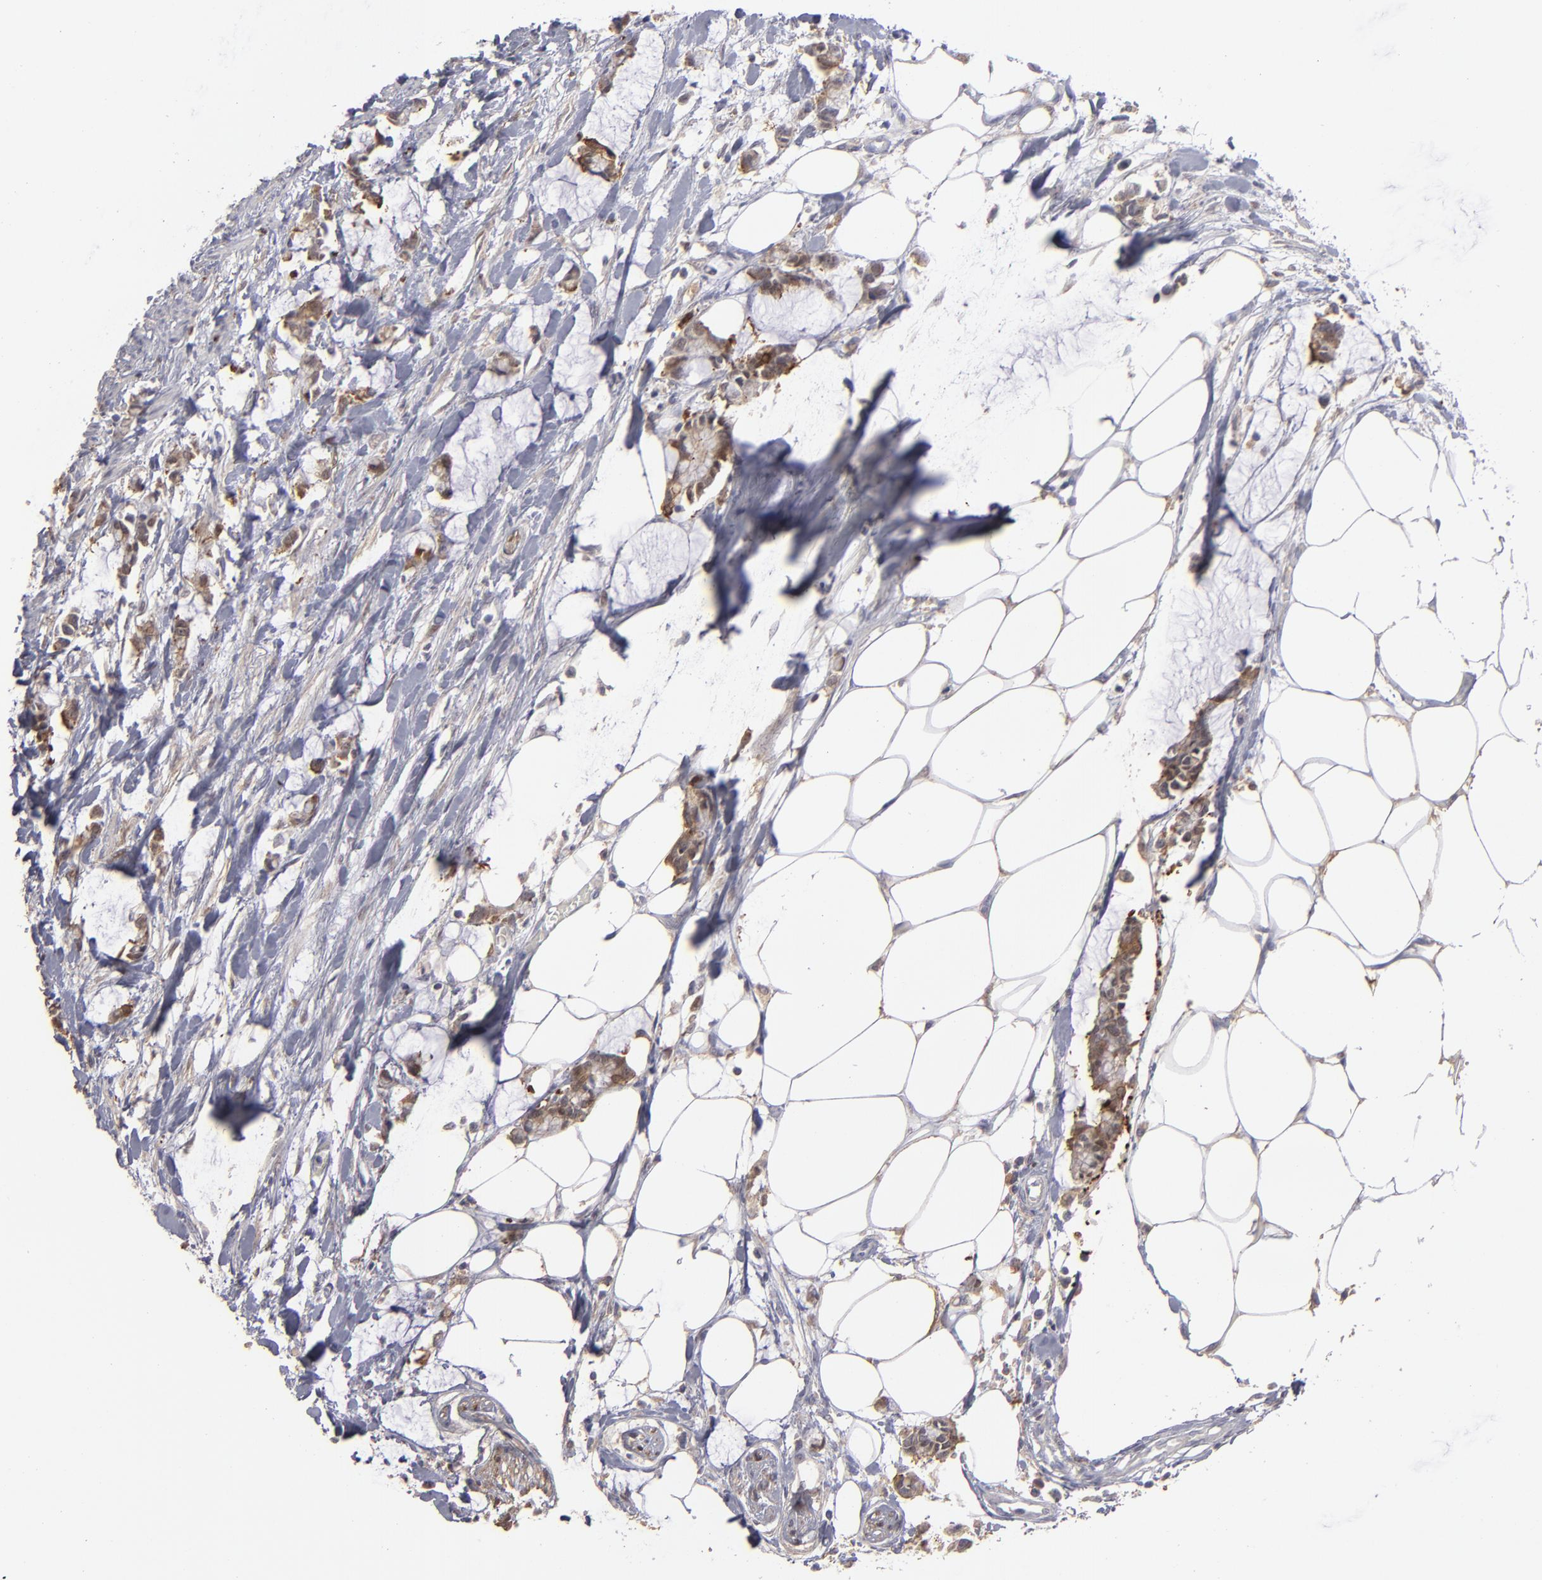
{"staining": {"intensity": "moderate", "quantity": "25%-75%", "location": "cytoplasmic/membranous"}, "tissue": "colorectal cancer", "cell_type": "Tumor cells", "image_type": "cancer", "snomed": [{"axis": "morphology", "description": "Adenocarcinoma, NOS"}, {"axis": "topography", "description": "Rectum"}], "caption": "Protein expression analysis of human colorectal cancer (adenocarcinoma) reveals moderate cytoplasmic/membranous positivity in about 25%-75% of tumor cells.", "gene": "SEMA3G", "patient": {"sex": "male", "age": 53}}